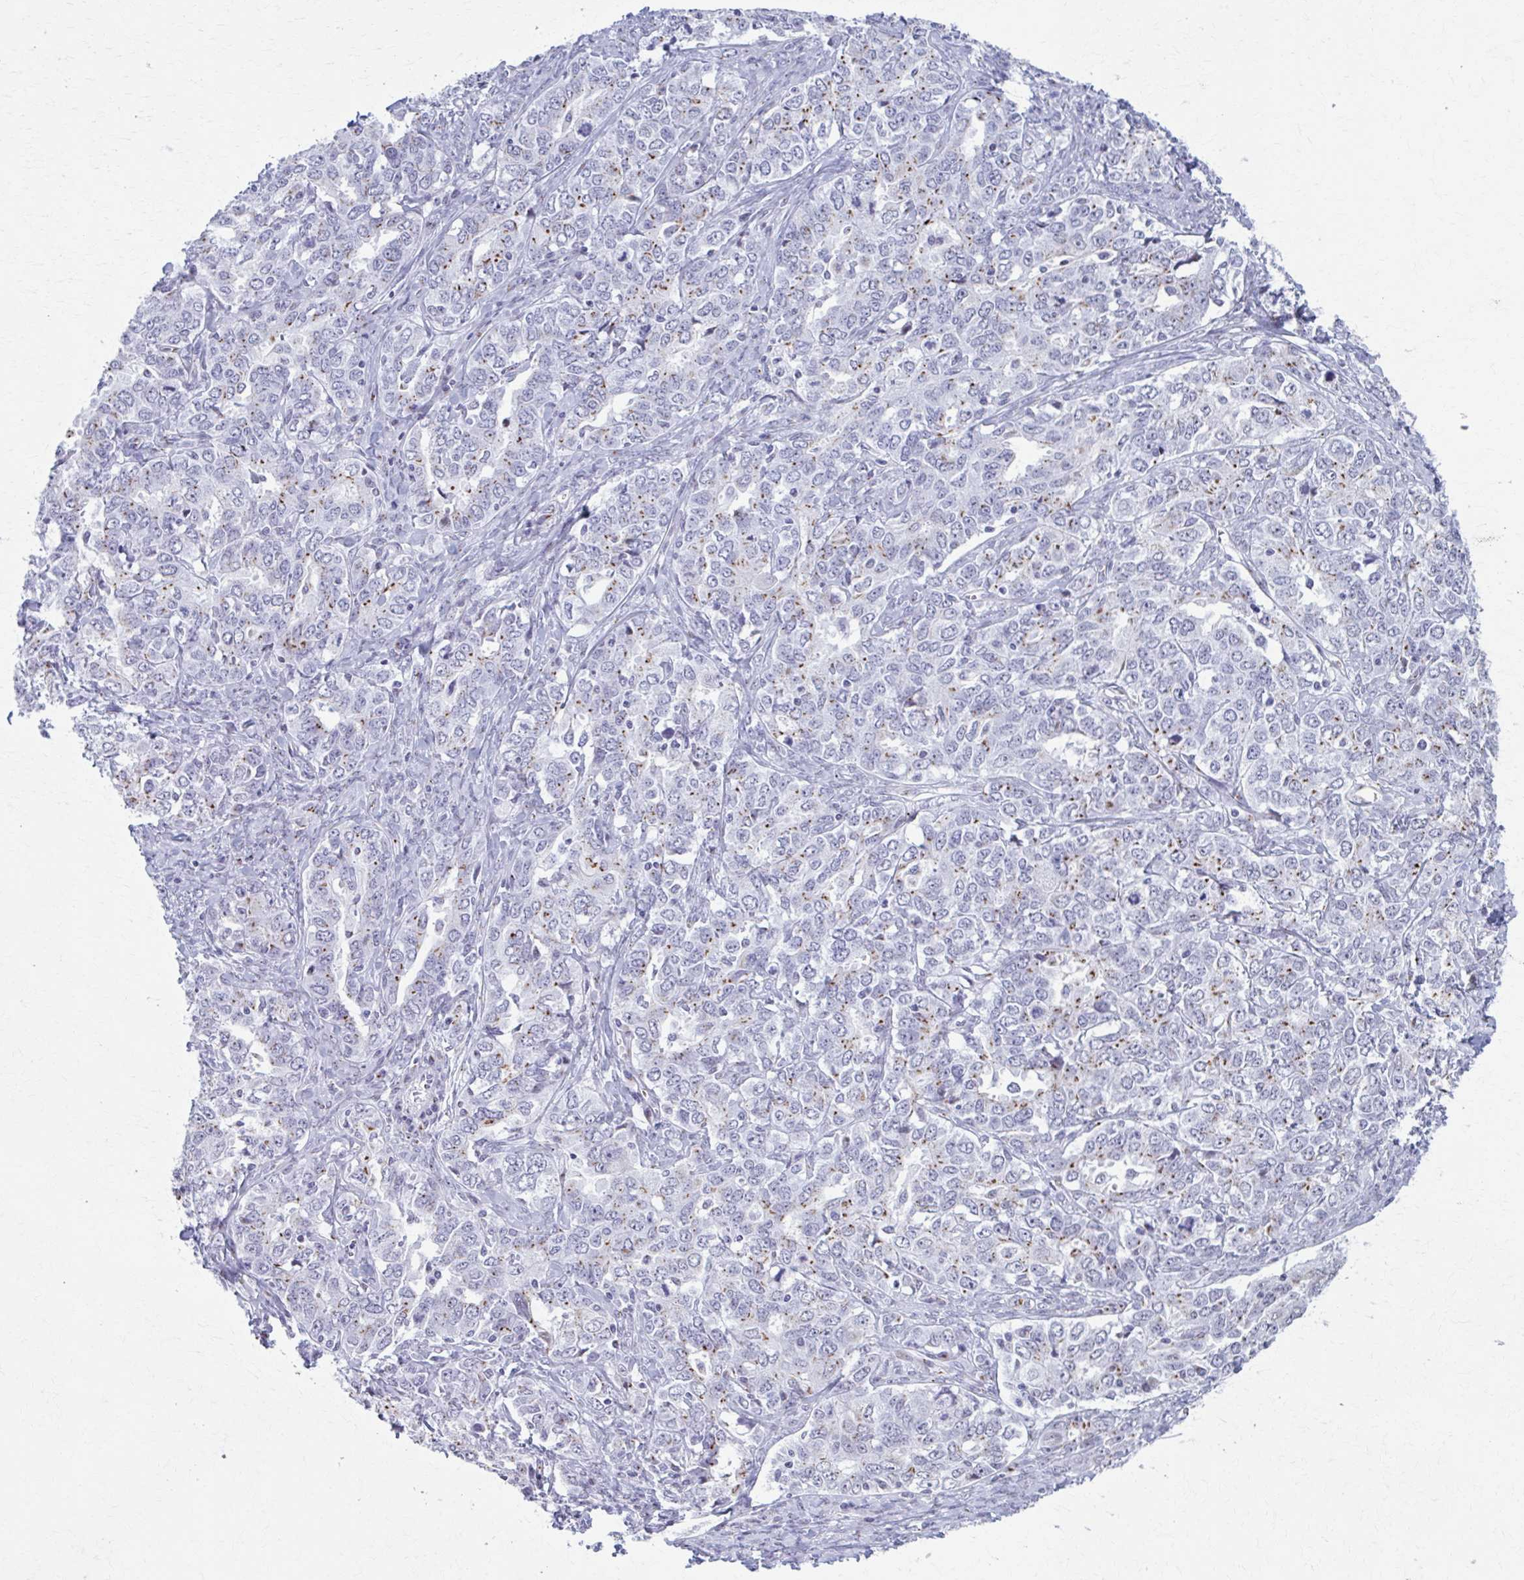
{"staining": {"intensity": "moderate", "quantity": "25%-75%", "location": "cytoplasmic/membranous"}, "tissue": "ovarian cancer", "cell_type": "Tumor cells", "image_type": "cancer", "snomed": [{"axis": "morphology", "description": "Carcinoma, endometroid"}, {"axis": "topography", "description": "Ovary"}], "caption": "Human ovarian cancer (endometroid carcinoma) stained with a protein marker shows moderate staining in tumor cells.", "gene": "ZNF682", "patient": {"sex": "female", "age": 62}}